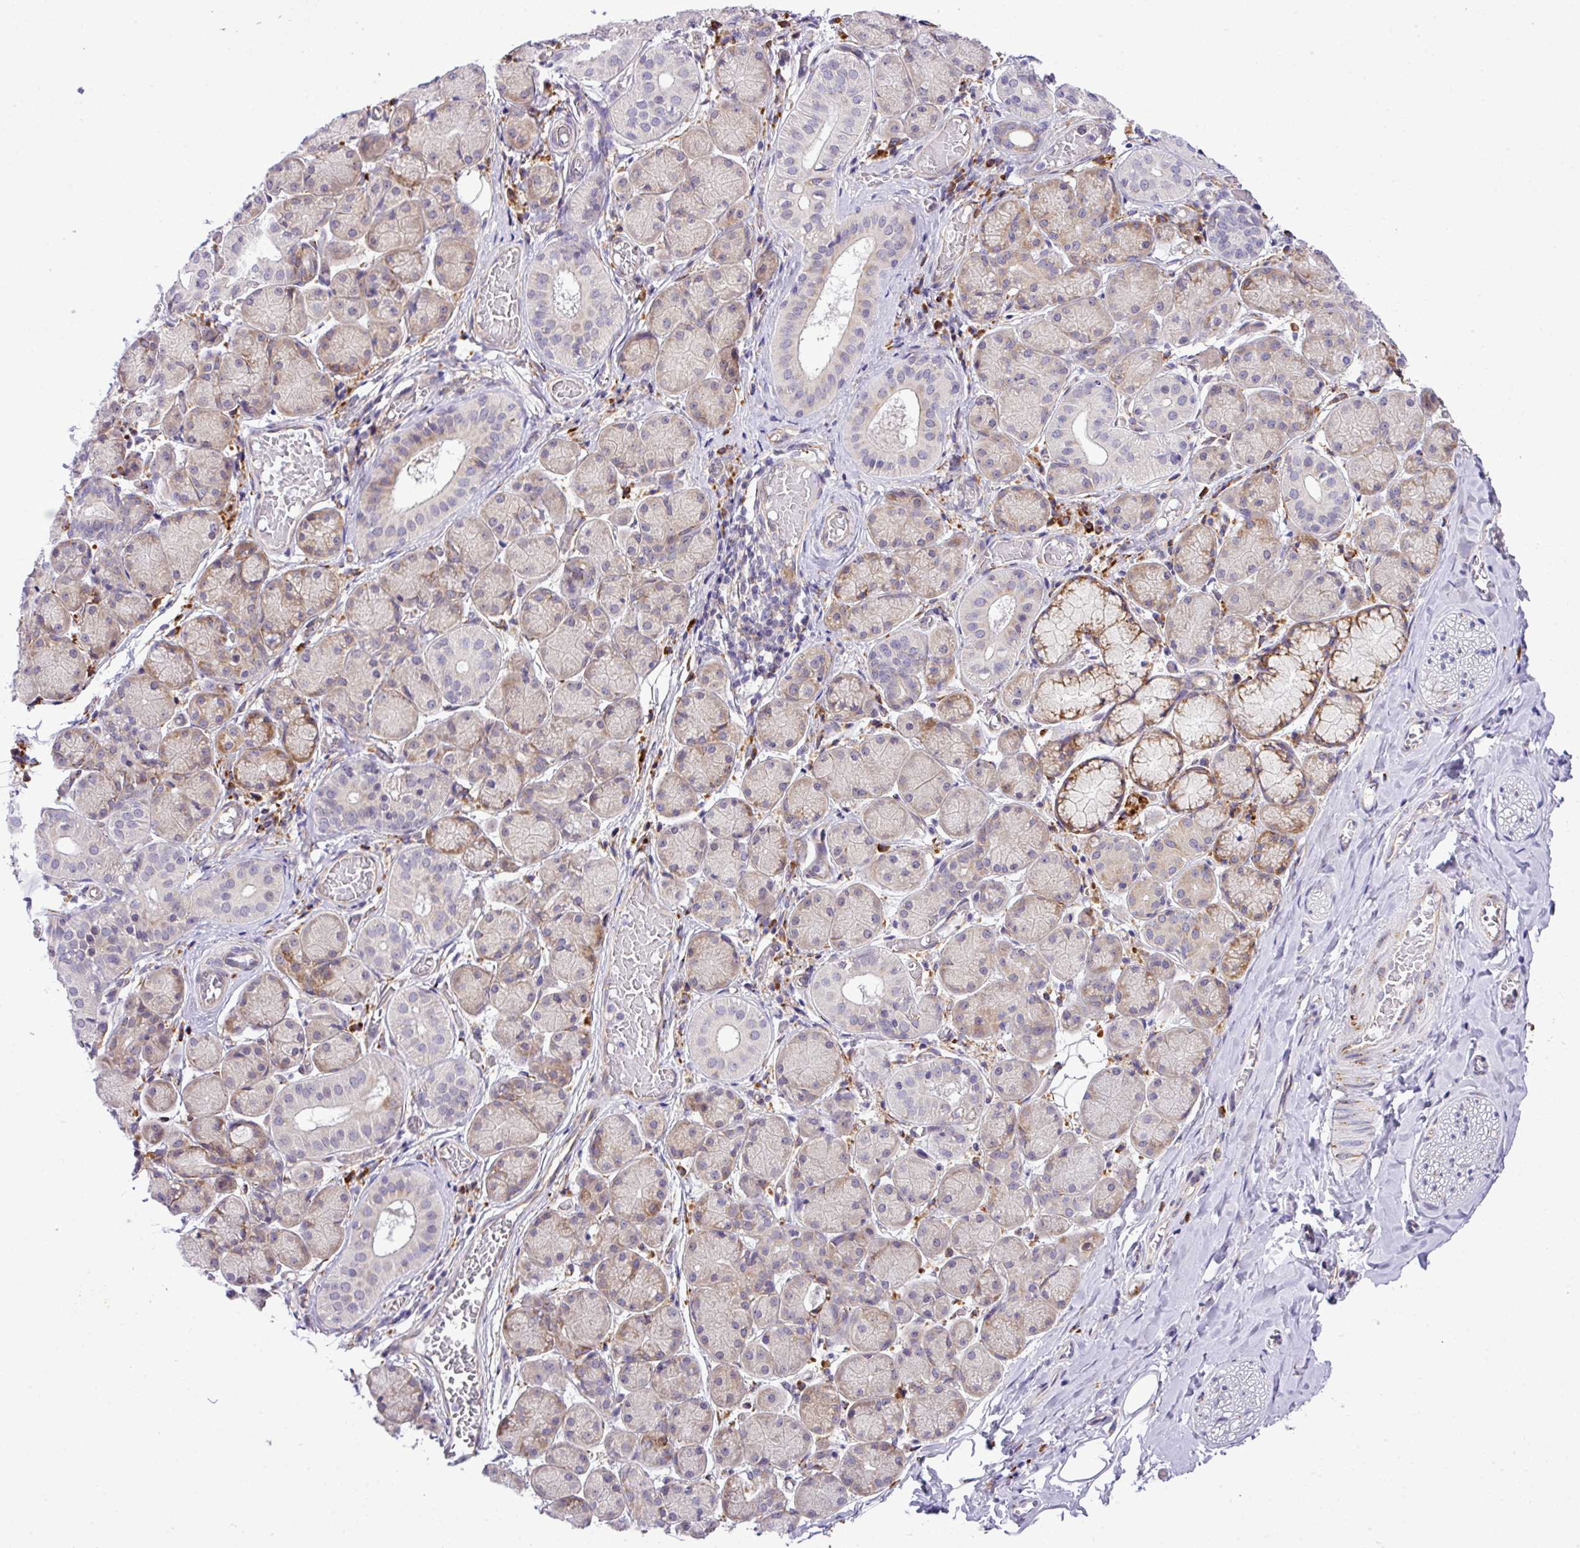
{"staining": {"intensity": "negative", "quantity": "none", "location": "none"}, "tissue": "adipose tissue", "cell_type": "Adipocytes", "image_type": "normal", "snomed": [{"axis": "morphology", "description": "Normal tissue, NOS"}, {"axis": "topography", "description": "Salivary gland"}, {"axis": "topography", "description": "Peripheral nerve tissue"}], "caption": "Immunohistochemistry (IHC) micrograph of unremarkable adipose tissue: adipose tissue stained with DAB (3,3'-diaminobenzidine) exhibits no significant protein positivity in adipocytes.", "gene": "CFAP97", "patient": {"sex": "female", "age": 24}}